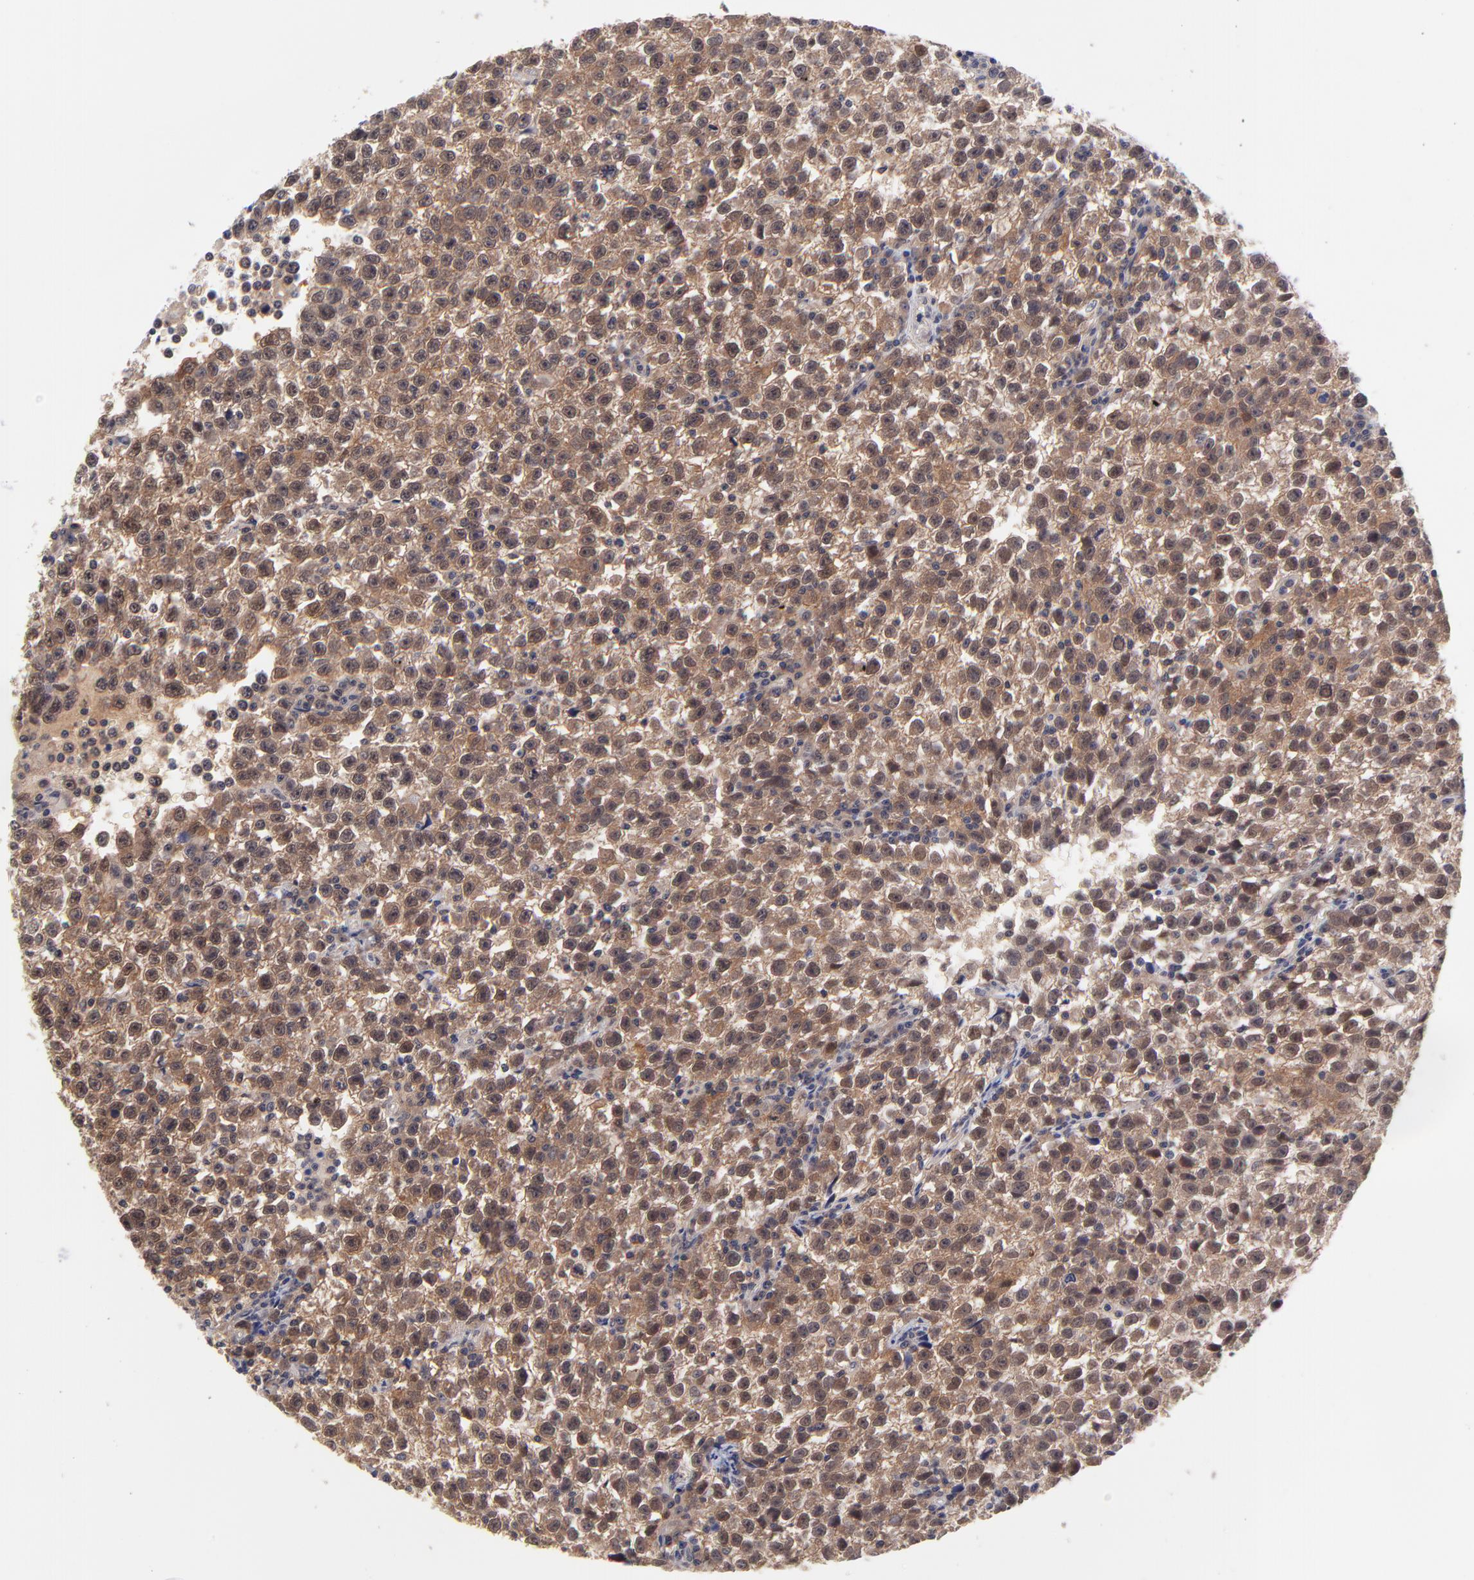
{"staining": {"intensity": "strong", "quantity": ">75%", "location": "cytoplasmic/membranous"}, "tissue": "testis cancer", "cell_type": "Tumor cells", "image_type": "cancer", "snomed": [{"axis": "morphology", "description": "Seminoma, NOS"}, {"axis": "topography", "description": "Testis"}], "caption": "Immunohistochemical staining of testis cancer displays strong cytoplasmic/membranous protein expression in about >75% of tumor cells.", "gene": "UBE2E3", "patient": {"sex": "male", "age": 35}}